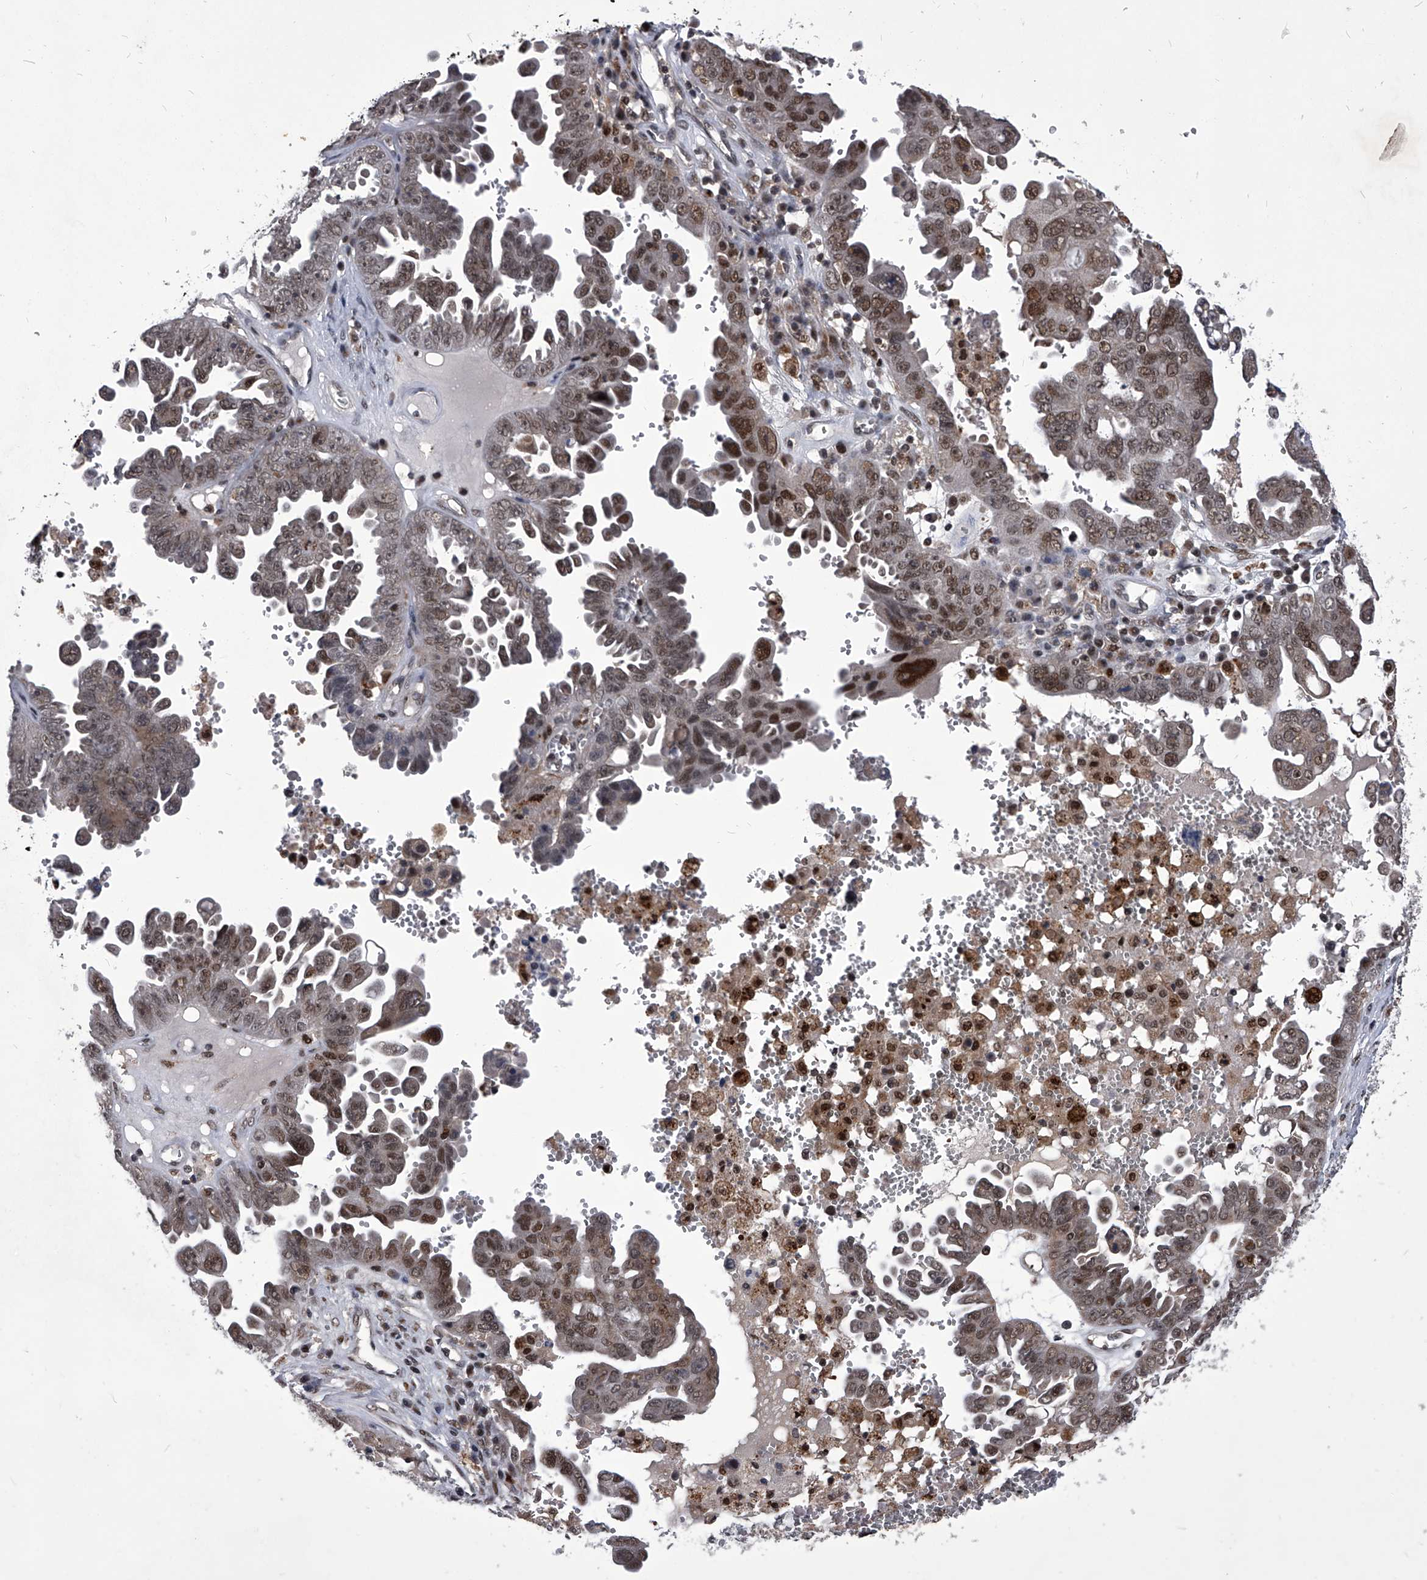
{"staining": {"intensity": "moderate", "quantity": ">75%", "location": "nuclear"}, "tissue": "ovarian cancer", "cell_type": "Tumor cells", "image_type": "cancer", "snomed": [{"axis": "morphology", "description": "Carcinoma, endometroid"}, {"axis": "topography", "description": "Ovary"}], "caption": "Ovarian endometroid carcinoma tissue displays moderate nuclear staining in approximately >75% of tumor cells, visualized by immunohistochemistry.", "gene": "CMTR1", "patient": {"sex": "female", "age": 62}}